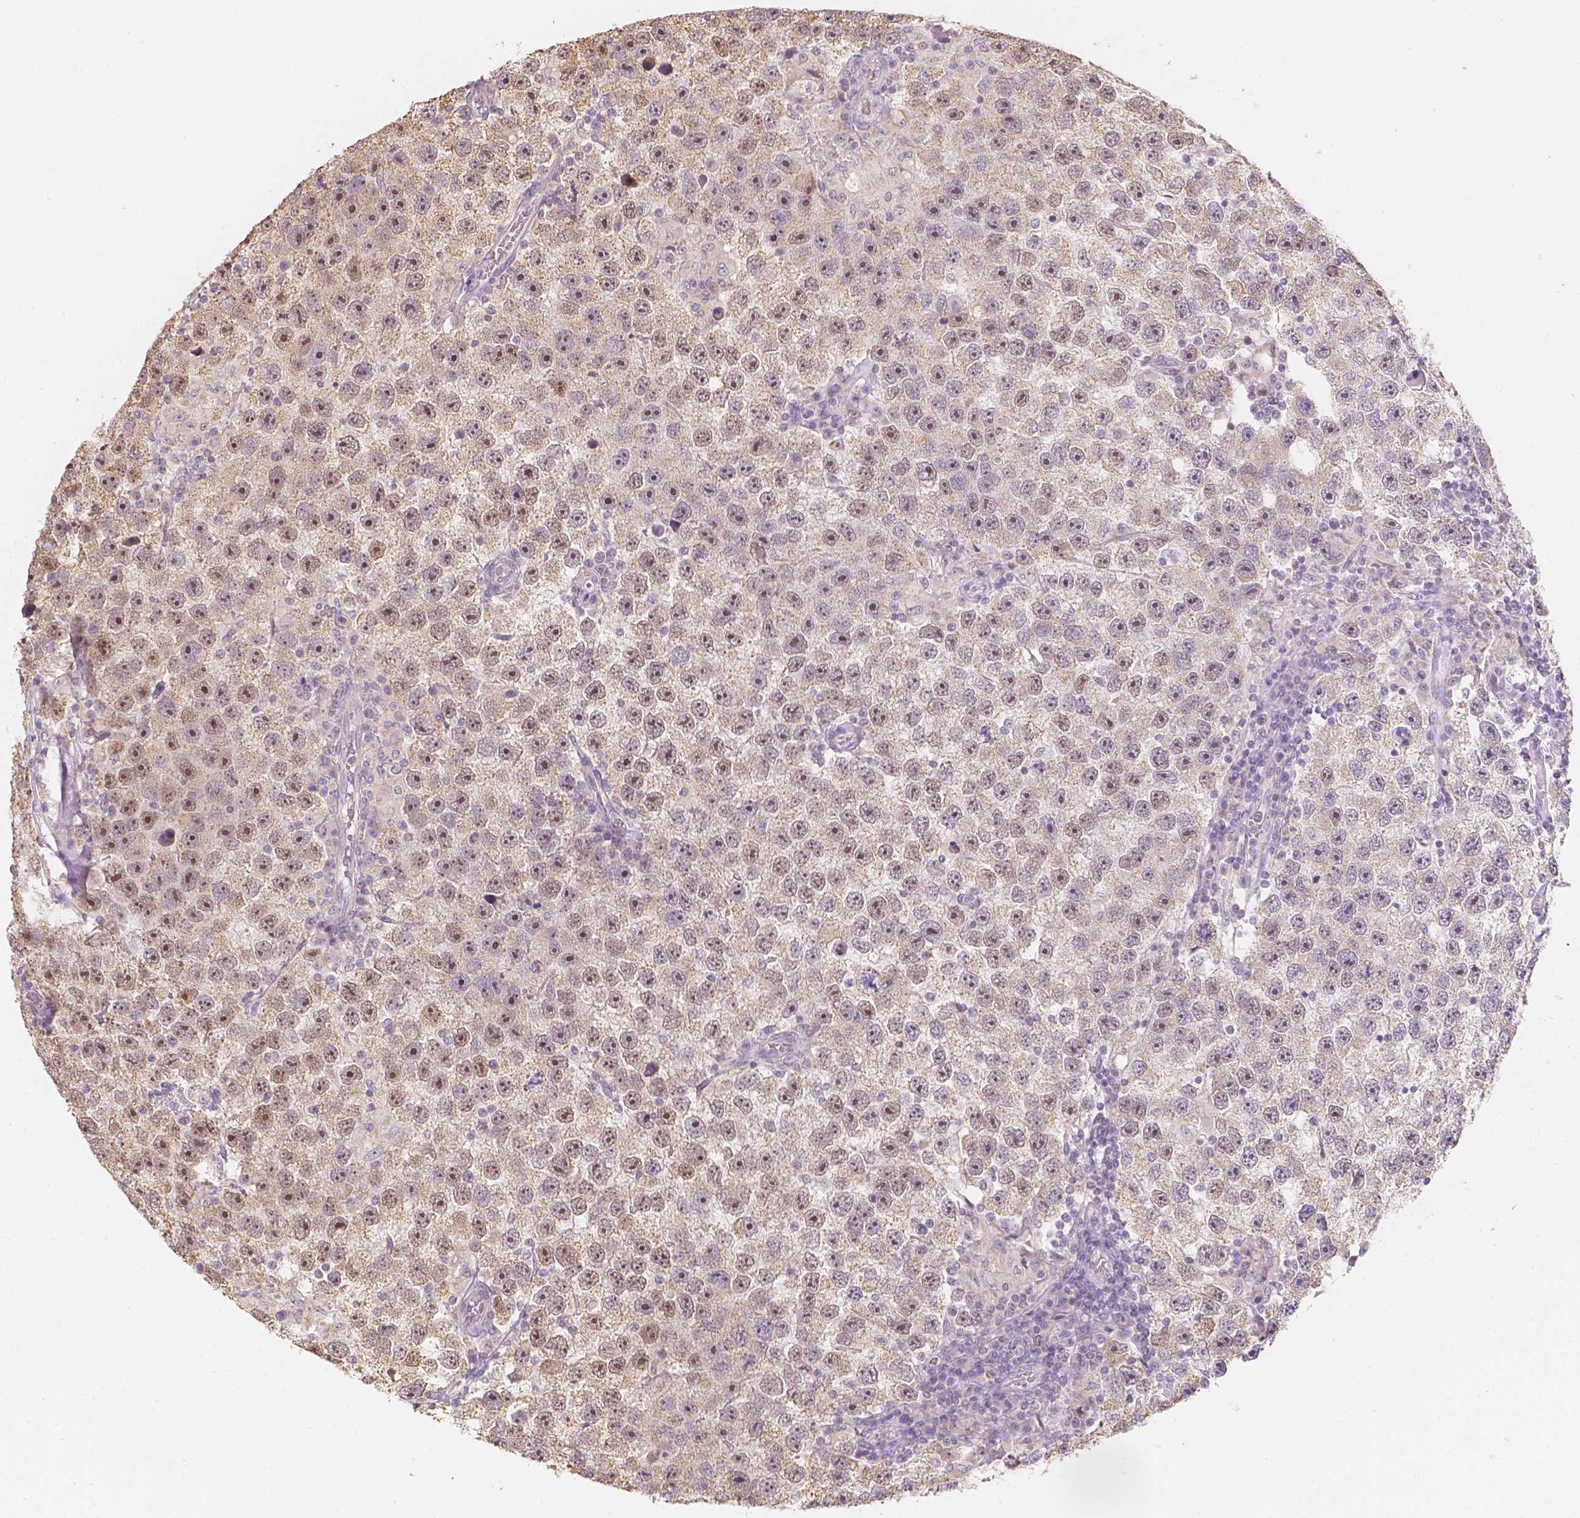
{"staining": {"intensity": "moderate", "quantity": ">75%", "location": "nuclear"}, "tissue": "testis cancer", "cell_type": "Tumor cells", "image_type": "cancer", "snomed": [{"axis": "morphology", "description": "Seminoma, NOS"}, {"axis": "topography", "description": "Testis"}], "caption": "Tumor cells reveal moderate nuclear expression in about >75% of cells in testis seminoma.", "gene": "NVL", "patient": {"sex": "male", "age": 26}}